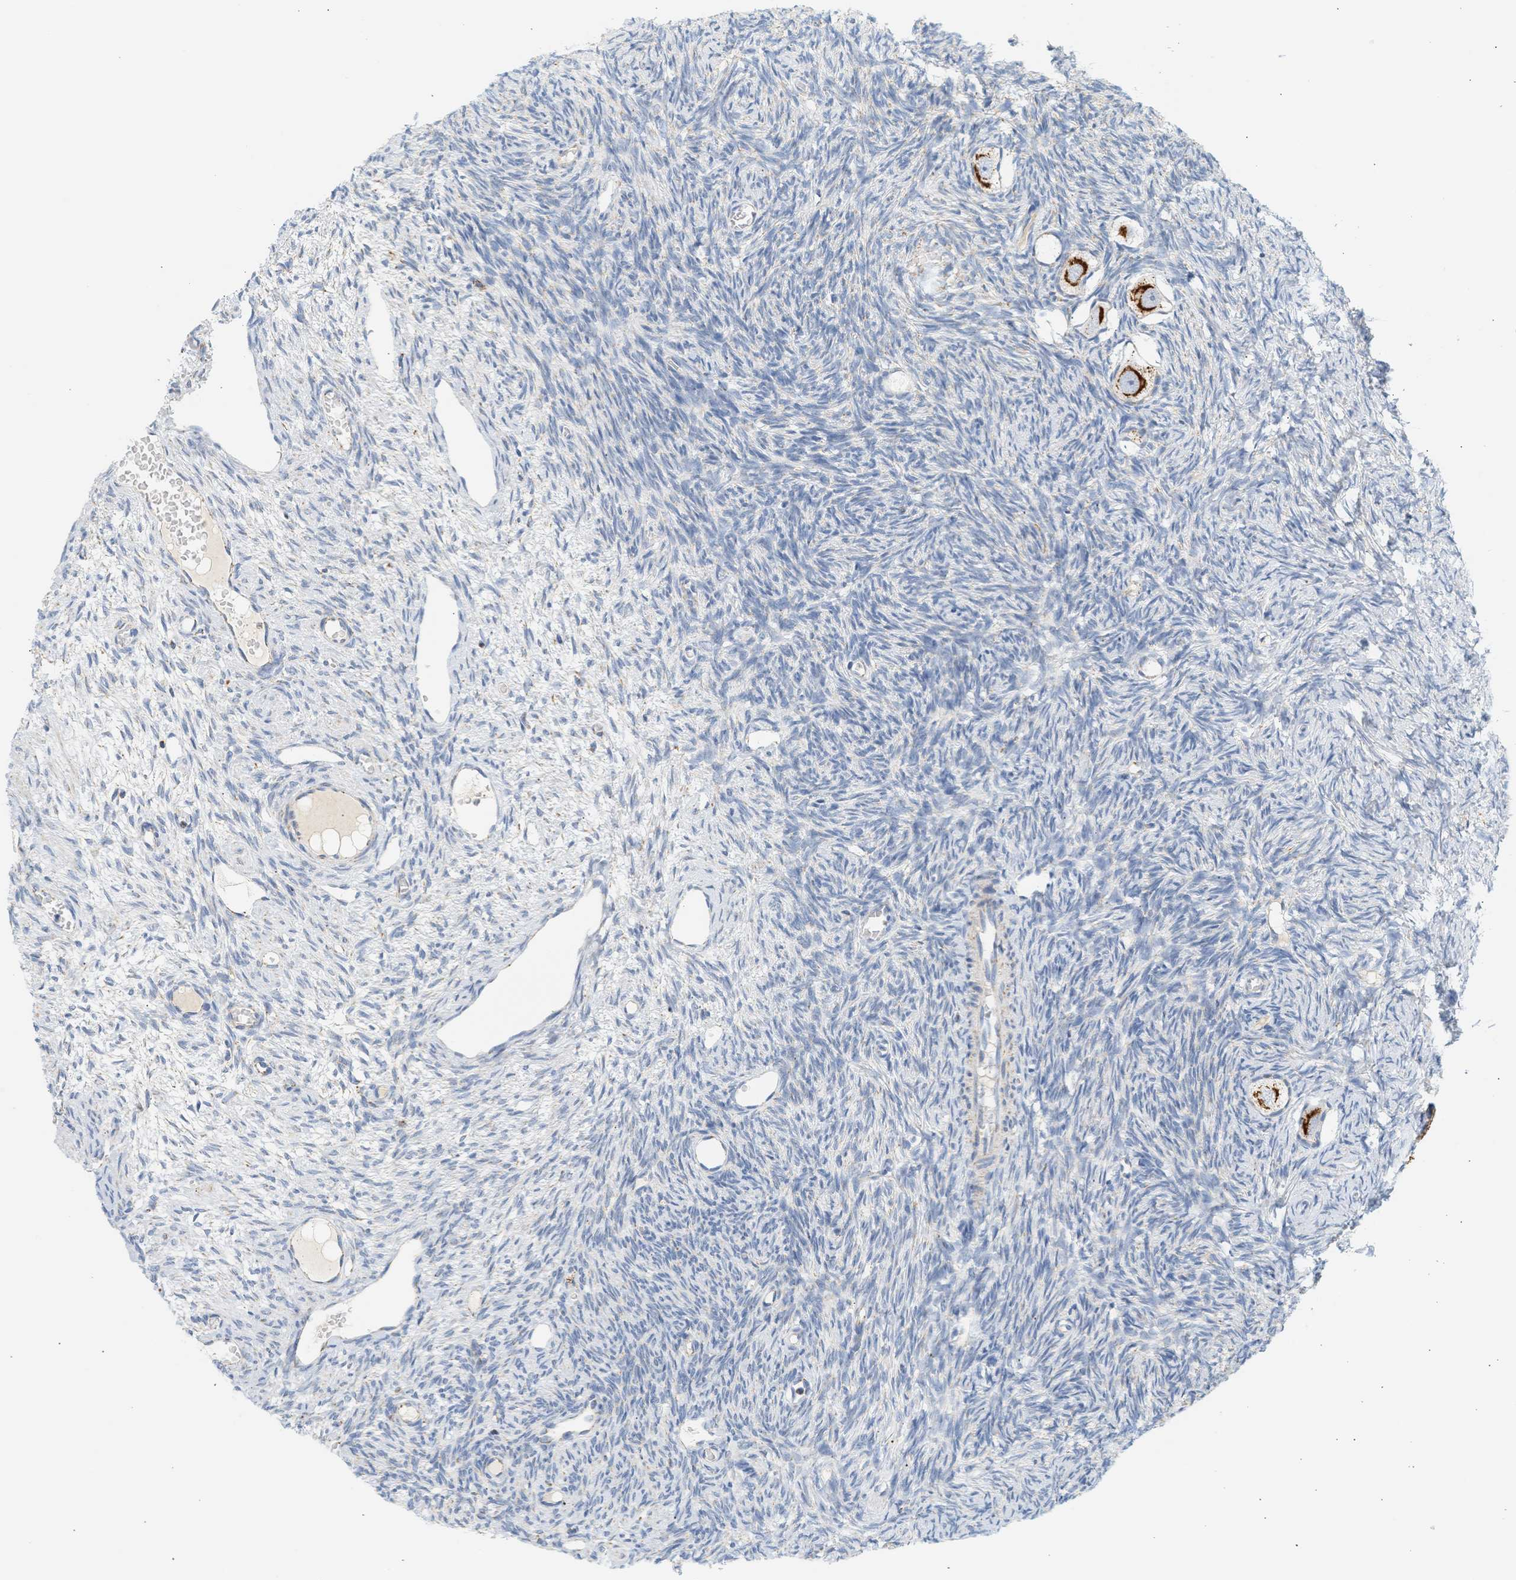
{"staining": {"intensity": "strong", "quantity": "25%-75%", "location": "cytoplasmic/membranous"}, "tissue": "ovary", "cell_type": "Follicle cells", "image_type": "normal", "snomed": [{"axis": "morphology", "description": "Normal tissue, NOS"}, {"axis": "topography", "description": "Ovary"}], "caption": "Follicle cells show high levels of strong cytoplasmic/membranous positivity in approximately 25%-75% of cells in normal human ovary. The staining is performed using DAB (3,3'-diaminobenzidine) brown chromogen to label protein expression. The nuclei are counter-stained blue using hematoxylin.", "gene": "GRPEL2", "patient": {"sex": "female", "age": 27}}